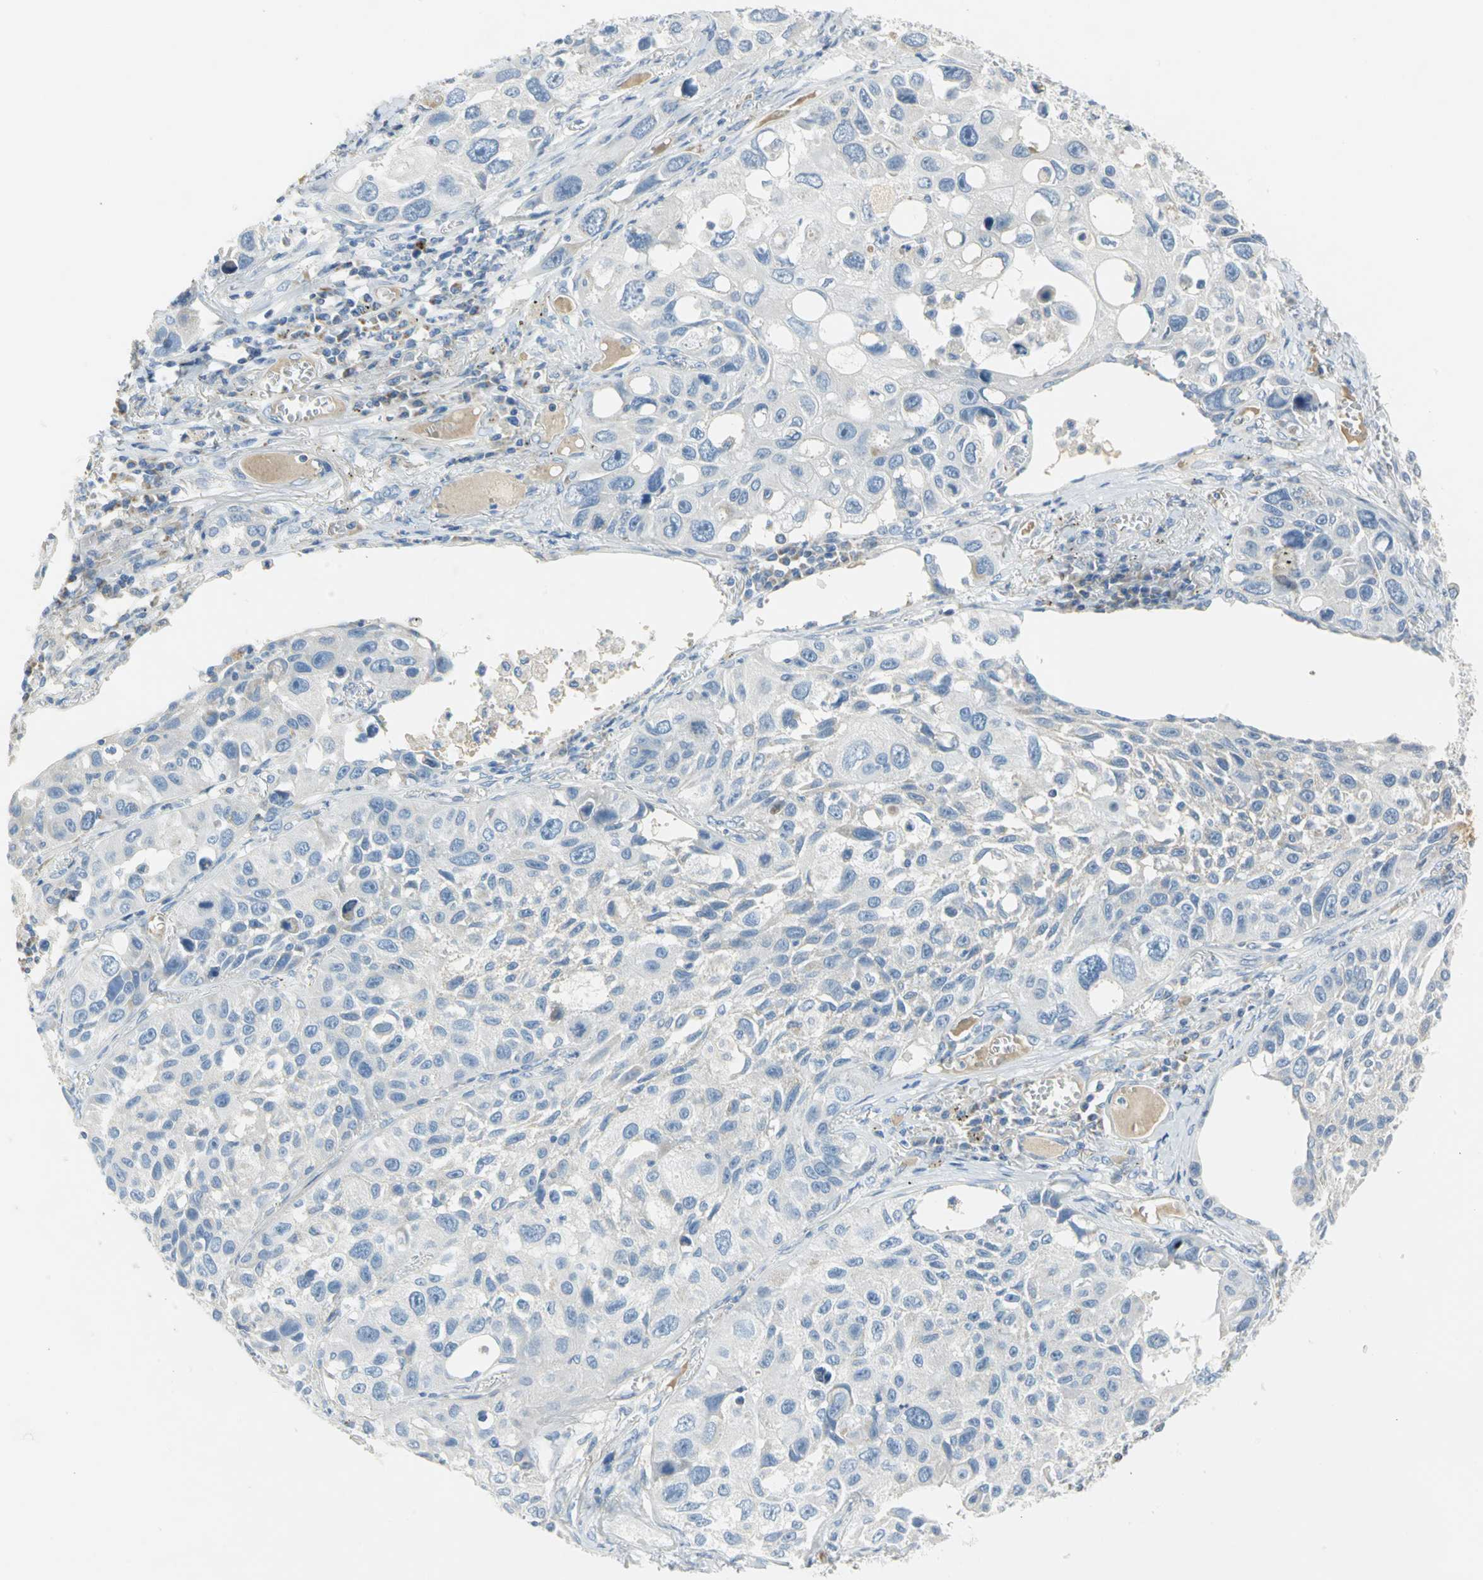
{"staining": {"intensity": "negative", "quantity": "none", "location": "none"}, "tissue": "lung cancer", "cell_type": "Tumor cells", "image_type": "cancer", "snomed": [{"axis": "morphology", "description": "Squamous cell carcinoma, NOS"}, {"axis": "topography", "description": "Lung"}], "caption": "This is an immunohistochemistry micrograph of human lung squamous cell carcinoma. There is no expression in tumor cells.", "gene": "ALOX15", "patient": {"sex": "male", "age": 71}}